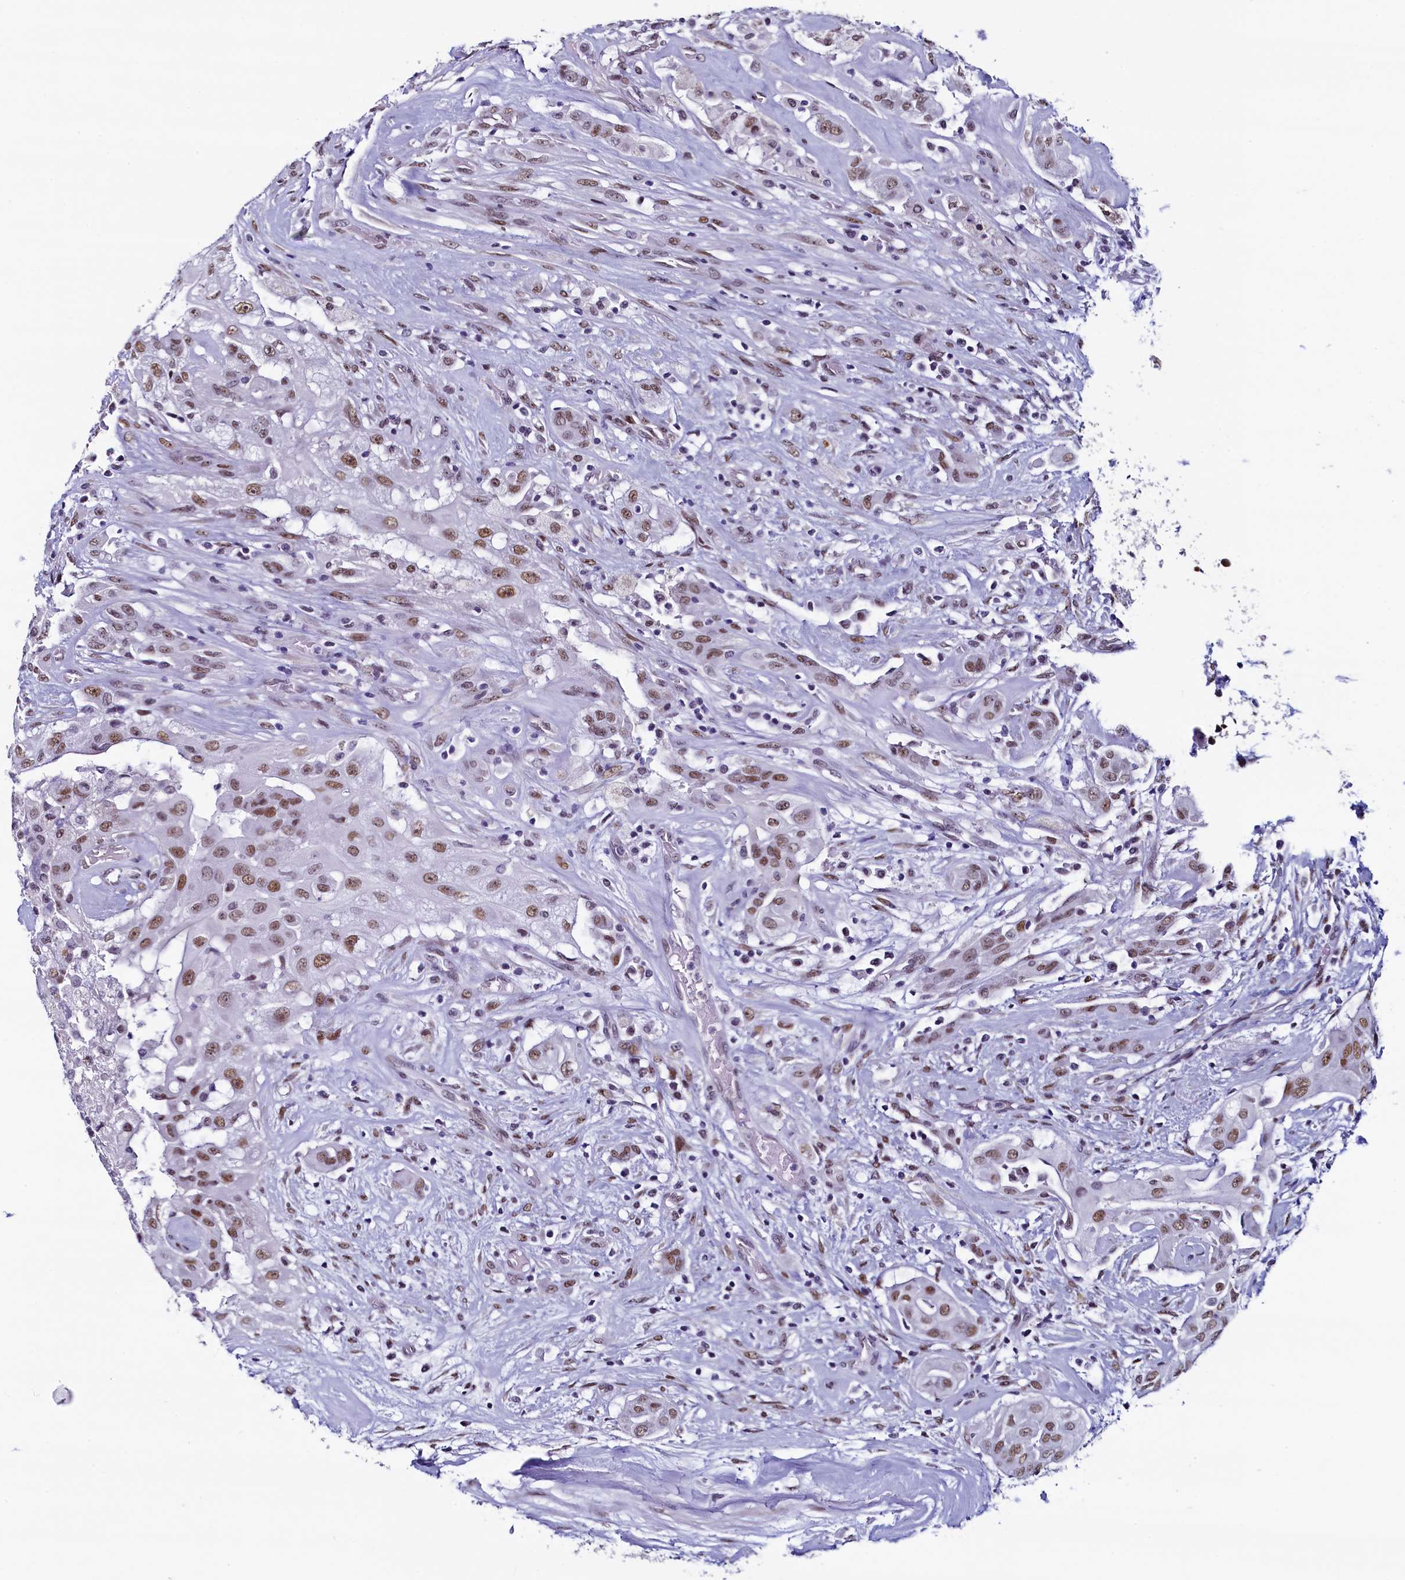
{"staining": {"intensity": "moderate", "quantity": ">75%", "location": "nuclear"}, "tissue": "thyroid cancer", "cell_type": "Tumor cells", "image_type": "cancer", "snomed": [{"axis": "morphology", "description": "Papillary adenocarcinoma, NOS"}, {"axis": "topography", "description": "Thyroid gland"}], "caption": "Immunohistochemistry of thyroid cancer demonstrates medium levels of moderate nuclear expression in about >75% of tumor cells.", "gene": "SUGP2", "patient": {"sex": "female", "age": 59}}